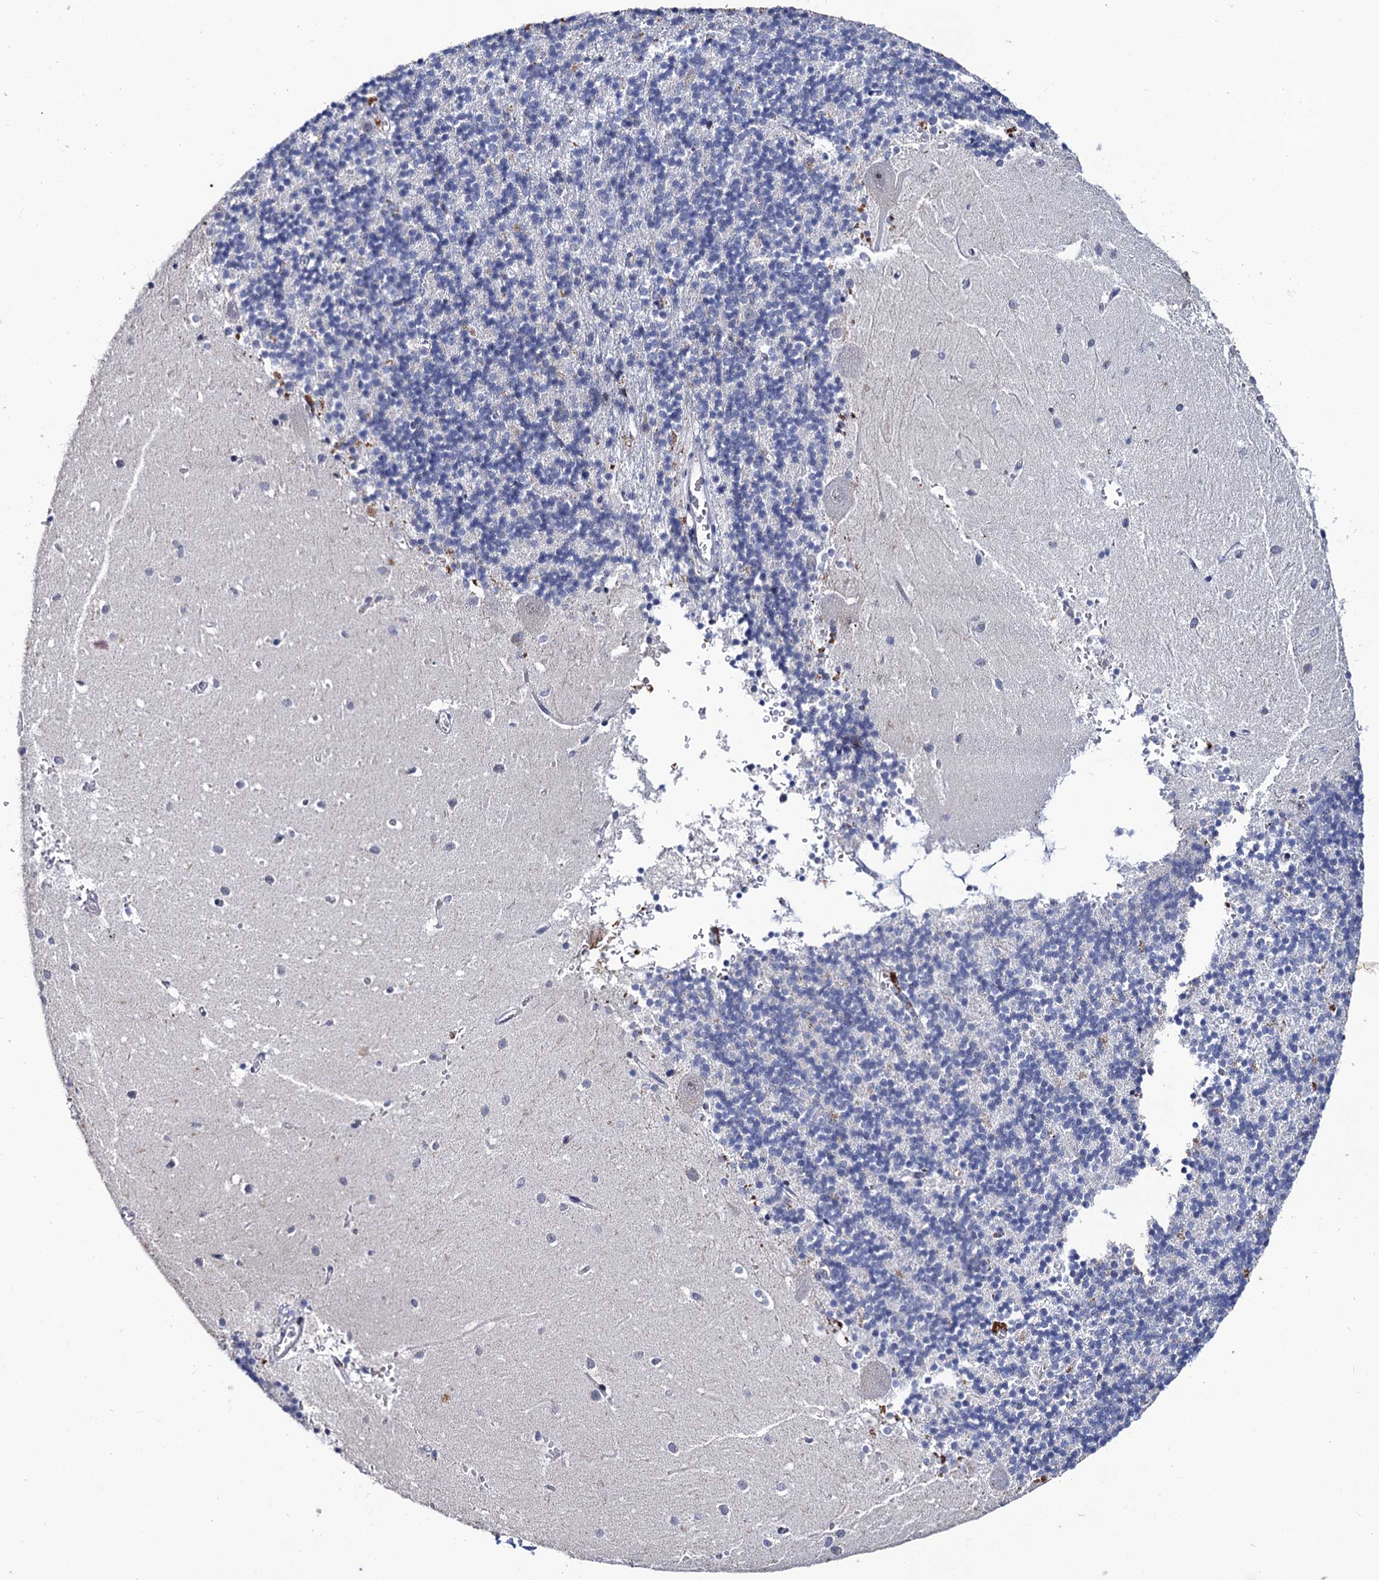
{"staining": {"intensity": "negative", "quantity": "none", "location": "none"}, "tissue": "cerebellum", "cell_type": "Cells in granular layer", "image_type": "normal", "snomed": [{"axis": "morphology", "description": "Normal tissue, NOS"}, {"axis": "topography", "description": "Cerebellum"}], "caption": "An immunohistochemistry (IHC) image of unremarkable cerebellum is shown. There is no staining in cells in granular layer of cerebellum. (Brightfield microscopy of DAB IHC at high magnification).", "gene": "THAP2", "patient": {"sex": "male", "age": 54}}